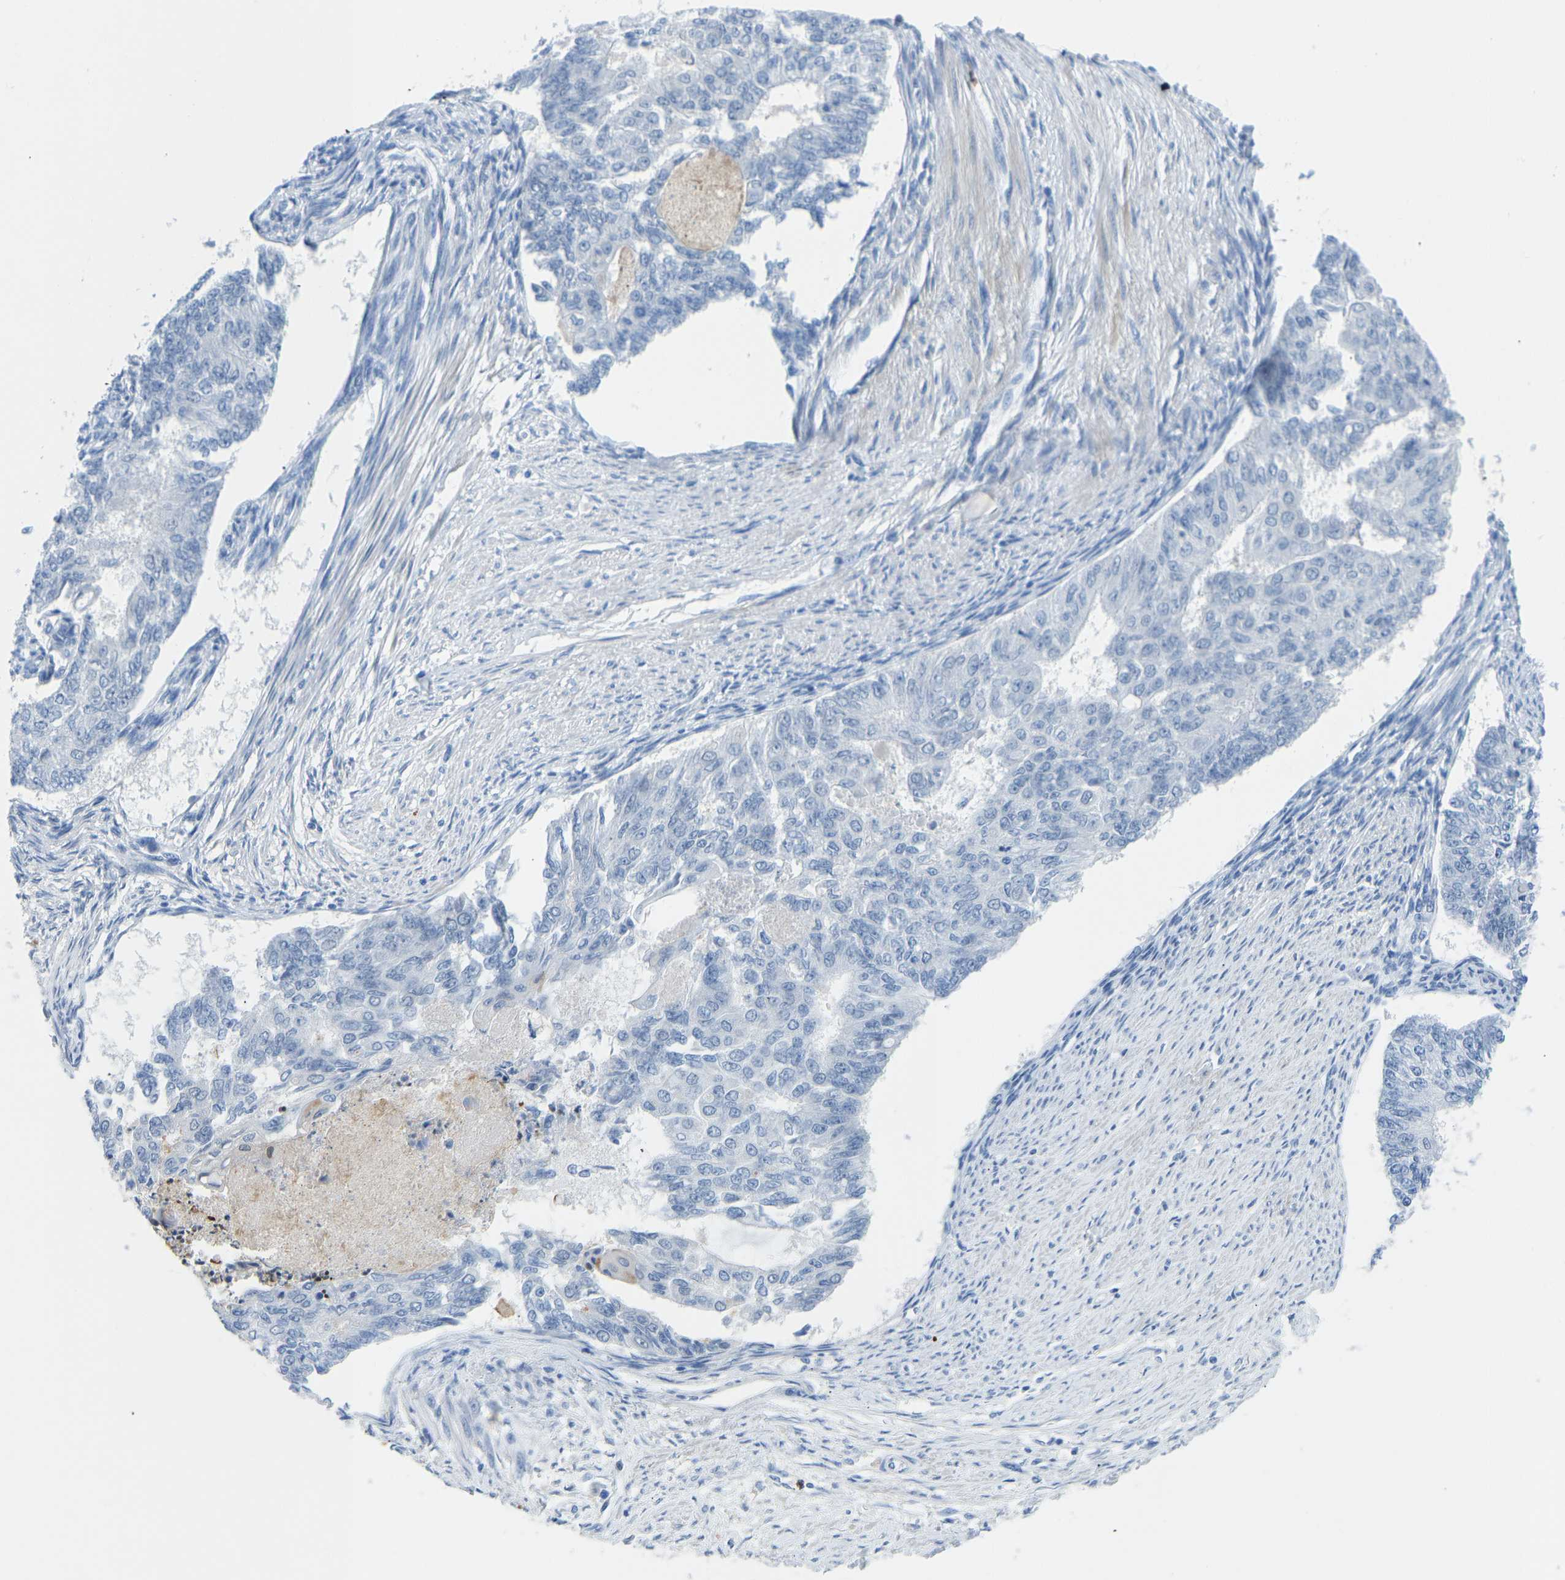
{"staining": {"intensity": "negative", "quantity": "none", "location": "none"}, "tissue": "endometrial cancer", "cell_type": "Tumor cells", "image_type": "cancer", "snomed": [{"axis": "morphology", "description": "Adenocarcinoma, NOS"}, {"axis": "topography", "description": "Endometrium"}], "caption": "Image shows no protein expression in tumor cells of endometrial cancer (adenocarcinoma) tissue.", "gene": "TXNDC2", "patient": {"sex": "female", "age": 32}}